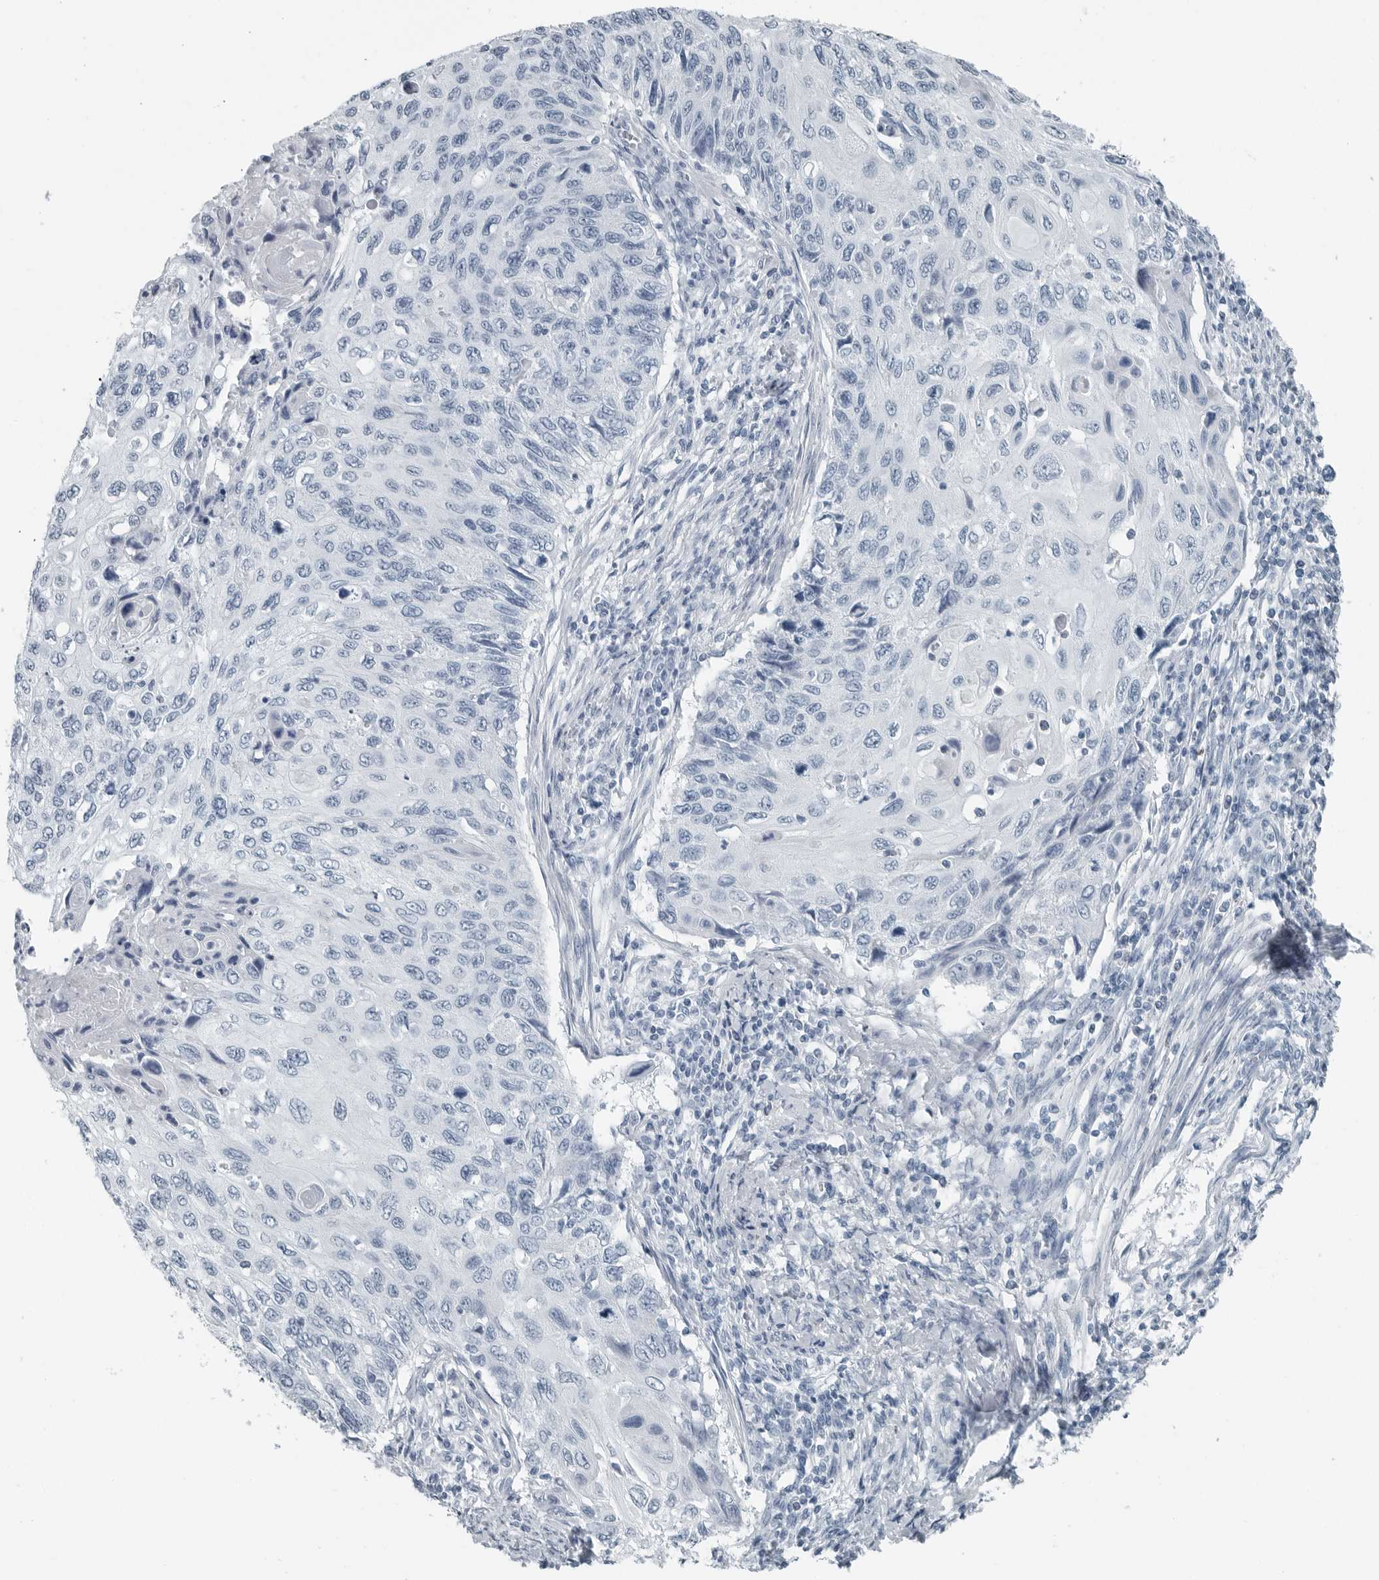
{"staining": {"intensity": "negative", "quantity": "none", "location": "none"}, "tissue": "cervical cancer", "cell_type": "Tumor cells", "image_type": "cancer", "snomed": [{"axis": "morphology", "description": "Squamous cell carcinoma, NOS"}, {"axis": "topography", "description": "Cervix"}], "caption": "A high-resolution image shows immunohistochemistry (IHC) staining of cervical cancer (squamous cell carcinoma), which shows no significant staining in tumor cells.", "gene": "ZPBP2", "patient": {"sex": "female", "age": 70}}